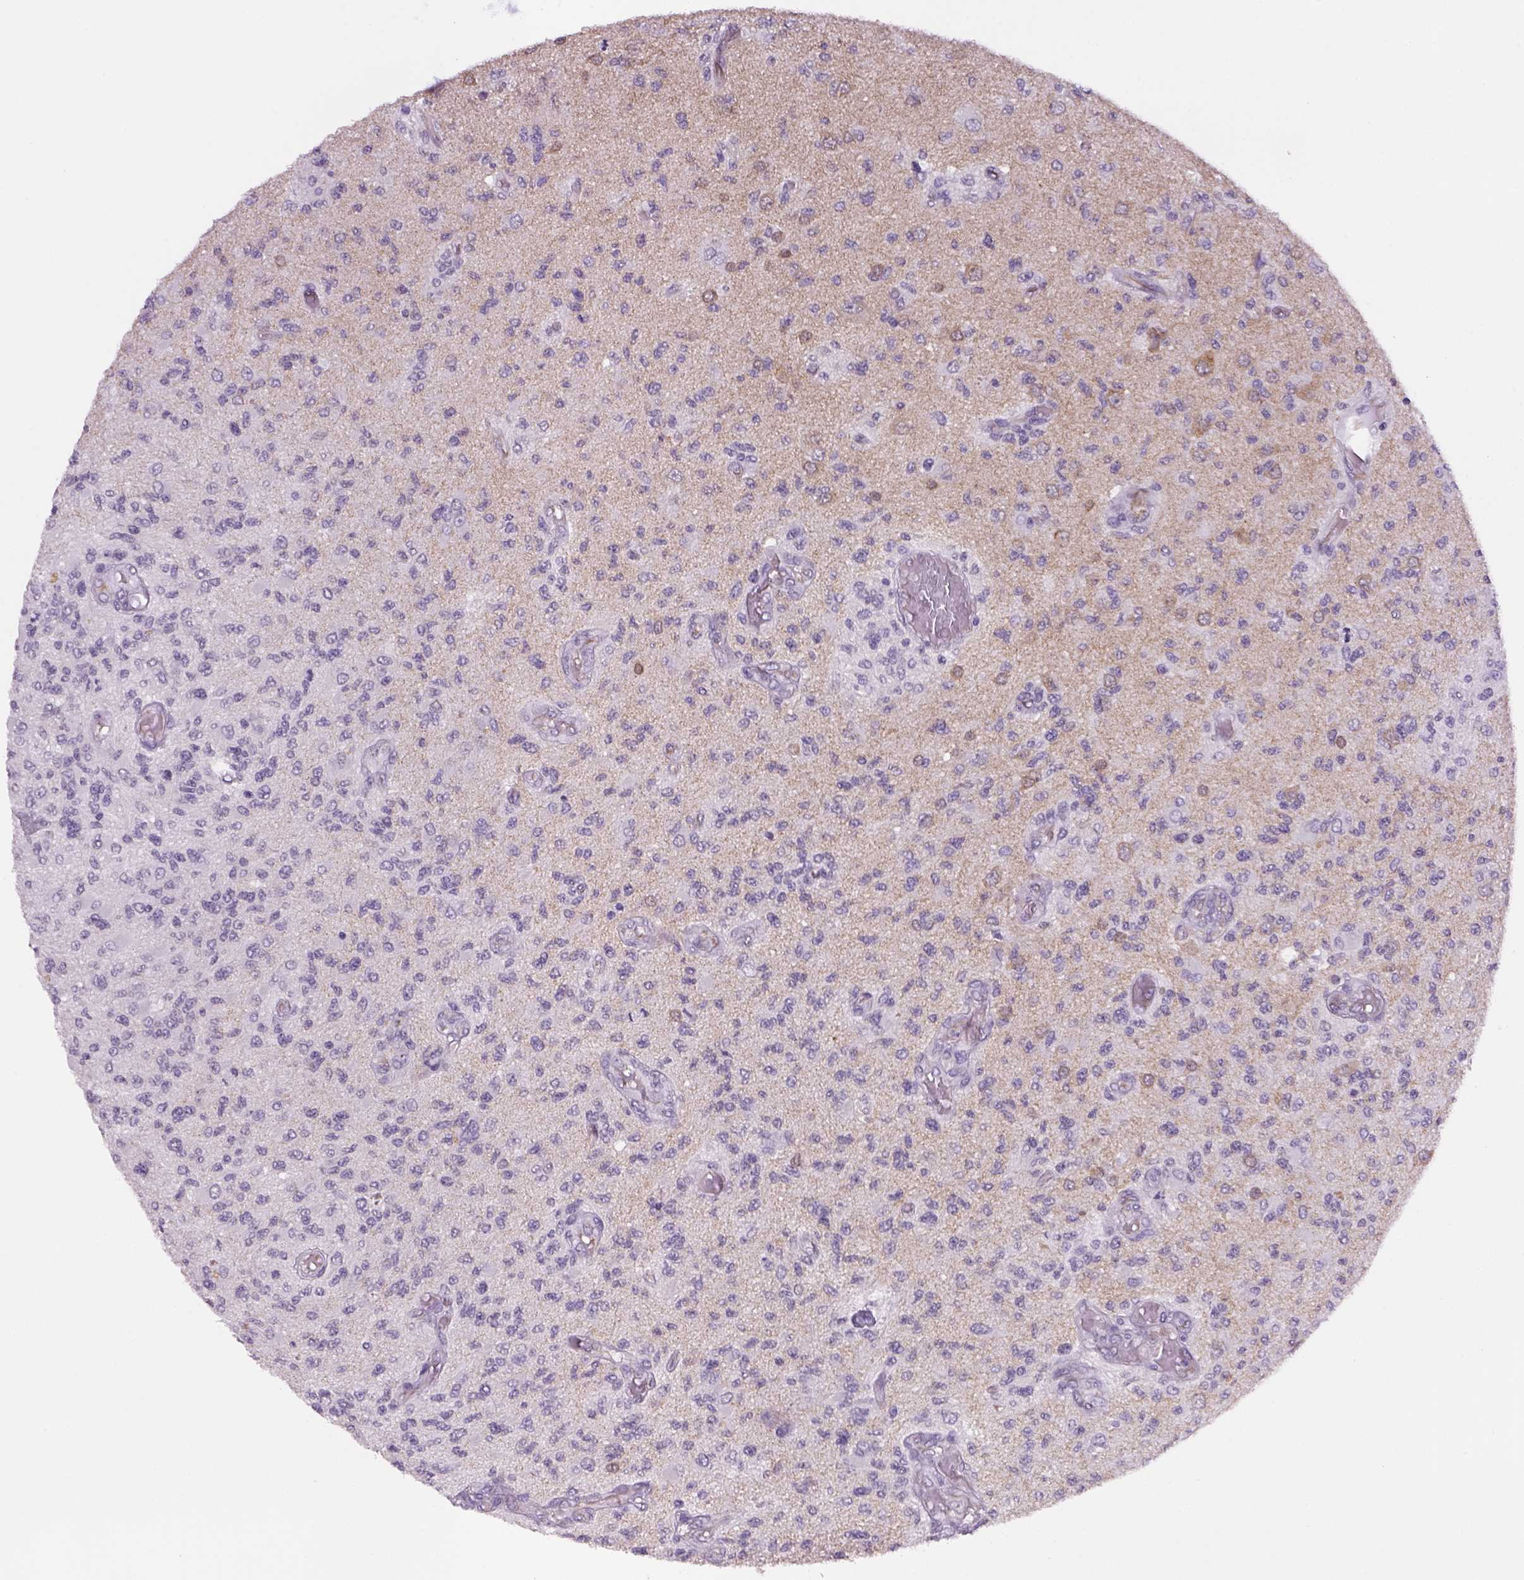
{"staining": {"intensity": "negative", "quantity": "none", "location": "none"}, "tissue": "glioma", "cell_type": "Tumor cells", "image_type": "cancer", "snomed": [{"axis": "morphology", "description": "Glioma, malignant, High grade"}, {"axis": "topography", "description": "Brain"}], "caption": "Human glioma stained for a protein using IHC shows no staining in tumor cells.", "gene": "PRRT1", "patient": {"sex": "female", "age": 63}}